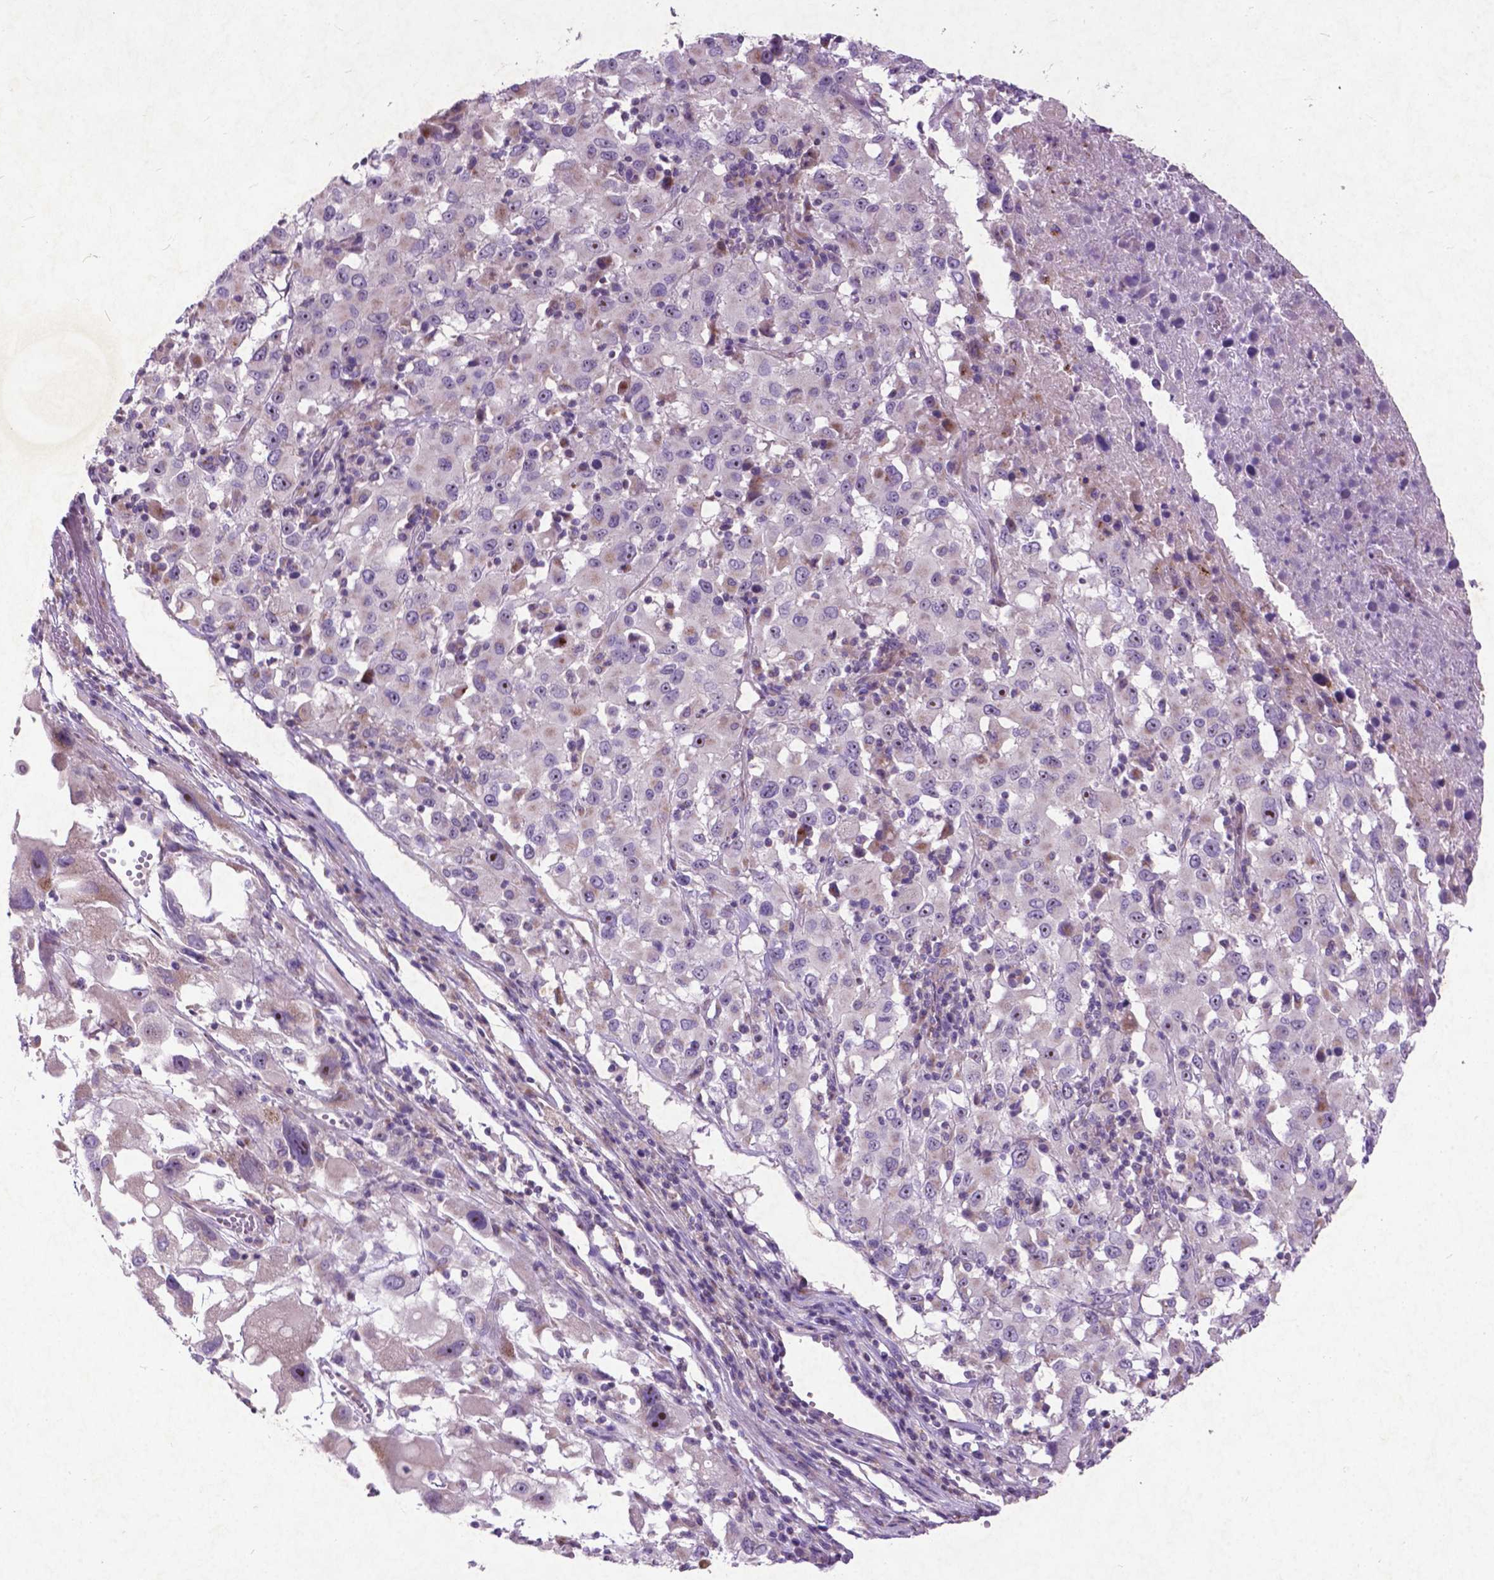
{"staining": {"intensity": "weak", "quantity": ">75%", "location": "nuclear"}, "tissue": "melanoma", "cell_type": "Tumor cells", "image_type": "cancer", "snomed": [{"axis": "morphology", "description": "Malignant melanoma, Metastatic site"}, {"axis": "topography", "description": "Soft tissue"}], "caption": "Tumor cells reveal low levels of weak nuclear staining in about >75% of cells in melanoma. (DAB IHC with brightfield microscopy, high magnification).", "gene": "ATG4D", "patient": {"sex": "male", "age": 50}}